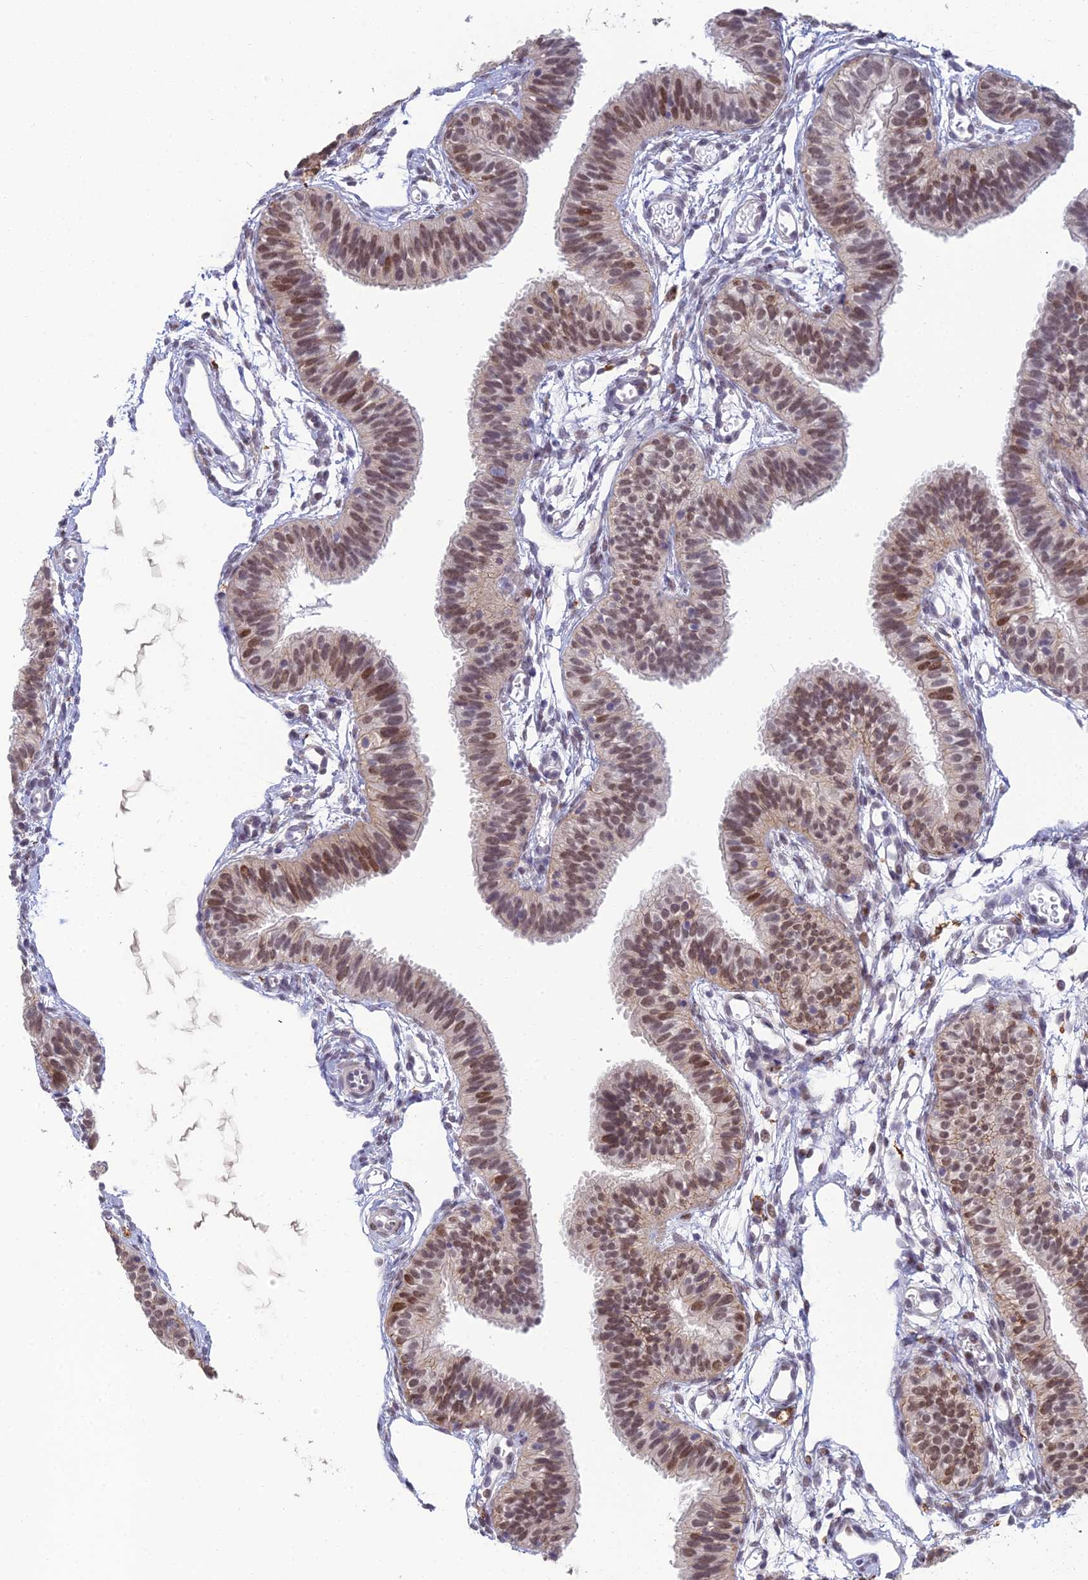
{"staining": {"intensity": "moderate", "quantity": ">75%", "location": "nuclear"}, "tissue": "fallopian tube", "cell_type": "Glandular cells", "image_type": "normal", "snomed": [{"axis": "morphology", "description": "Normal tissue, NOS"}, {"axis": "topography", "description": "Fallopian tube"}], "caption": "Immunohistochemistry (IHC) of unremarkable fallopian tube exhibits medium levels of moderate nuclear staining in about >75% of glandular cells.", "gene": "ABHD17A", "patient": {"sex": "female", "age": 35}}